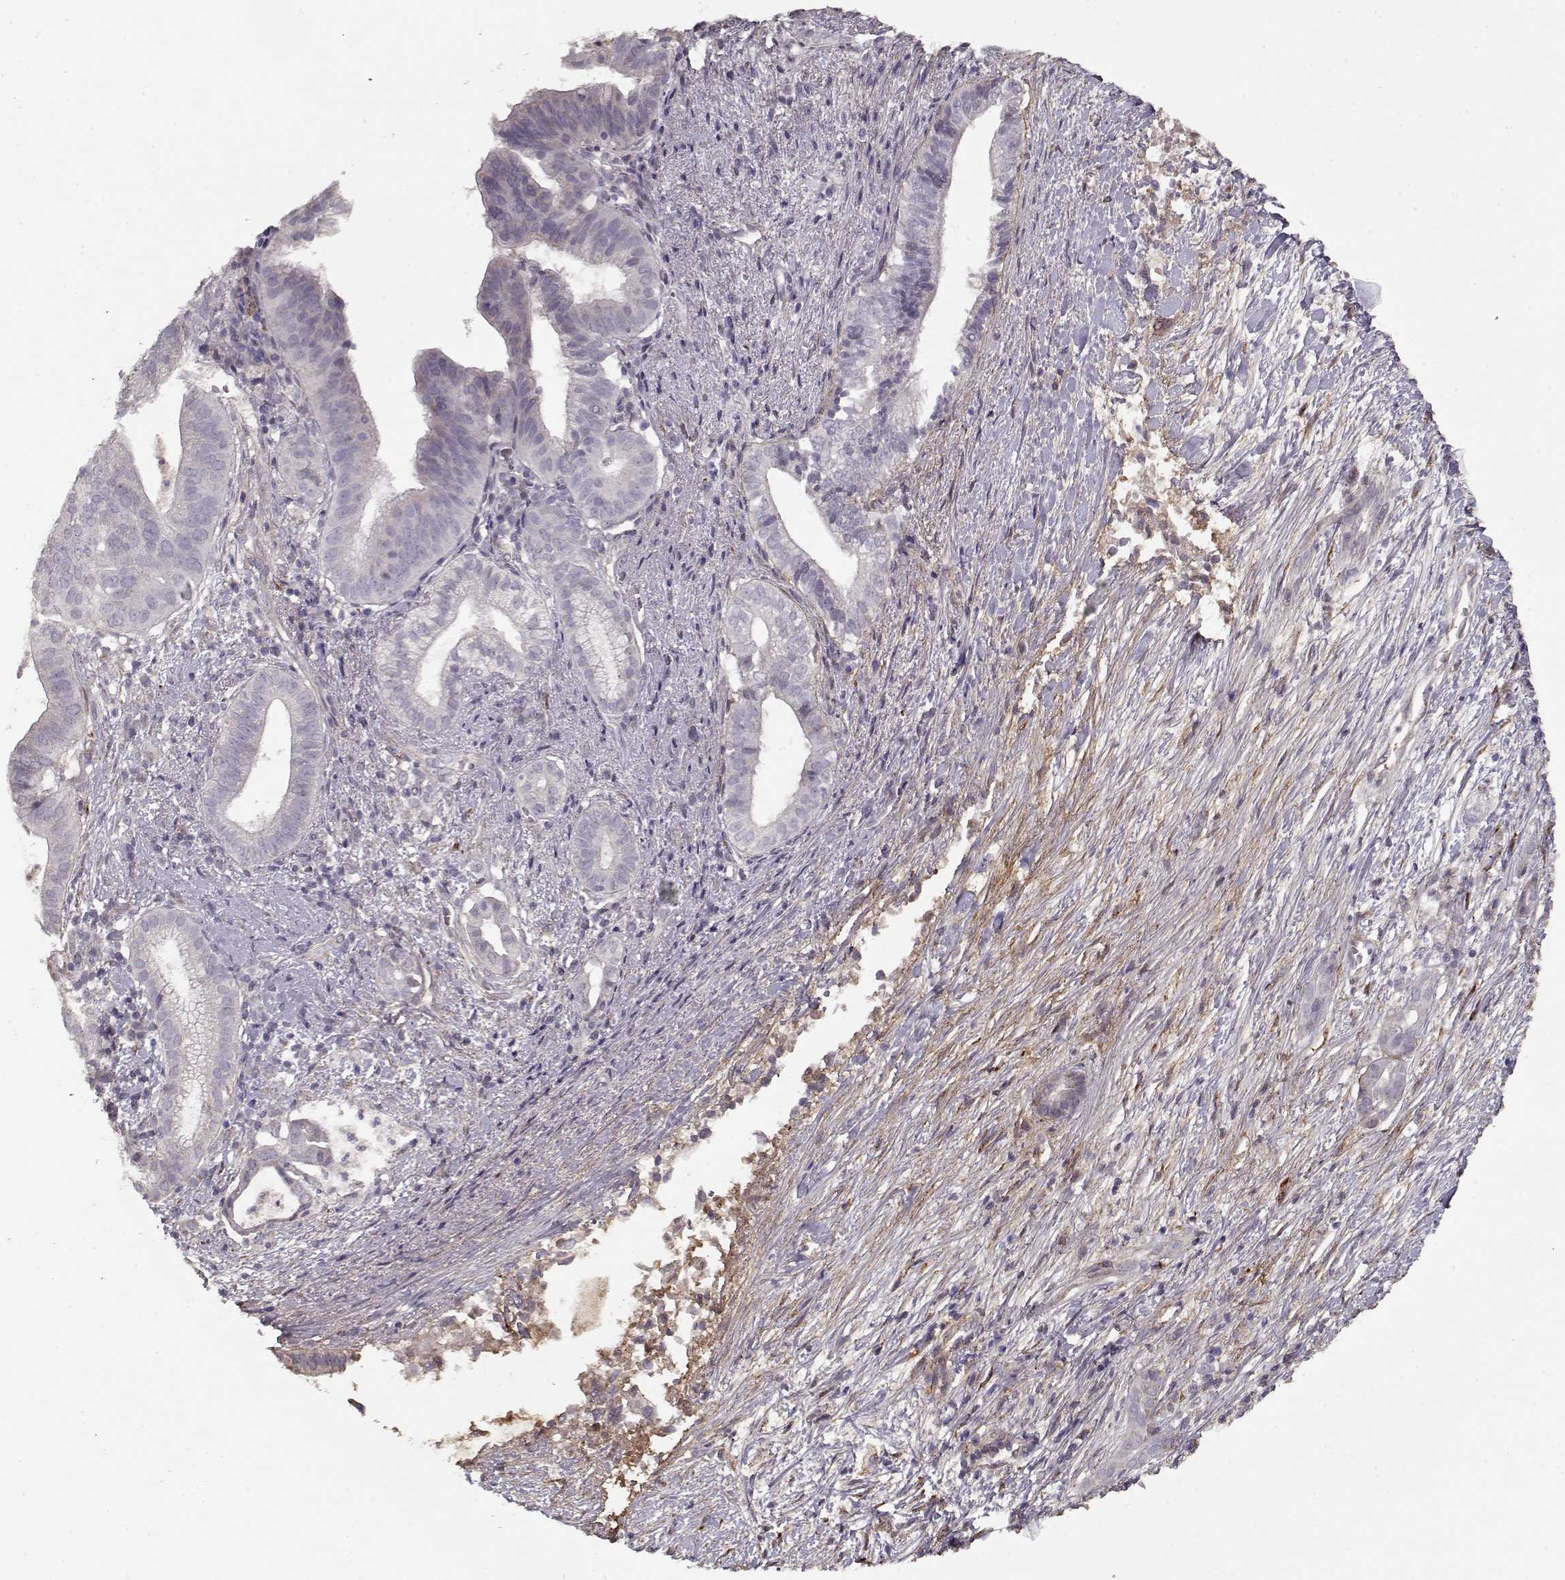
{"staining": {"intensity": "negative", "quantity": "none", "location": "none"}, "tissue": "pancreatic cancer", "cell_type": "Tumor cells", "image_type": "cancer", "snomed": [{"axis": "morphology", "description": "Adenocarcinoma, NOS"}, {"axis": "topography", "description": "Pancreas"}], "caption": "A photomicrograph of adenocarcinoma (pancreatic) stained for a protein shows no brown staining in tumor cells. (Brightfield microscopy of DAB immunohistochemistry at high magnification).", "gene": "LAMA2", "patient": {"sex": "male", "age": 61}}